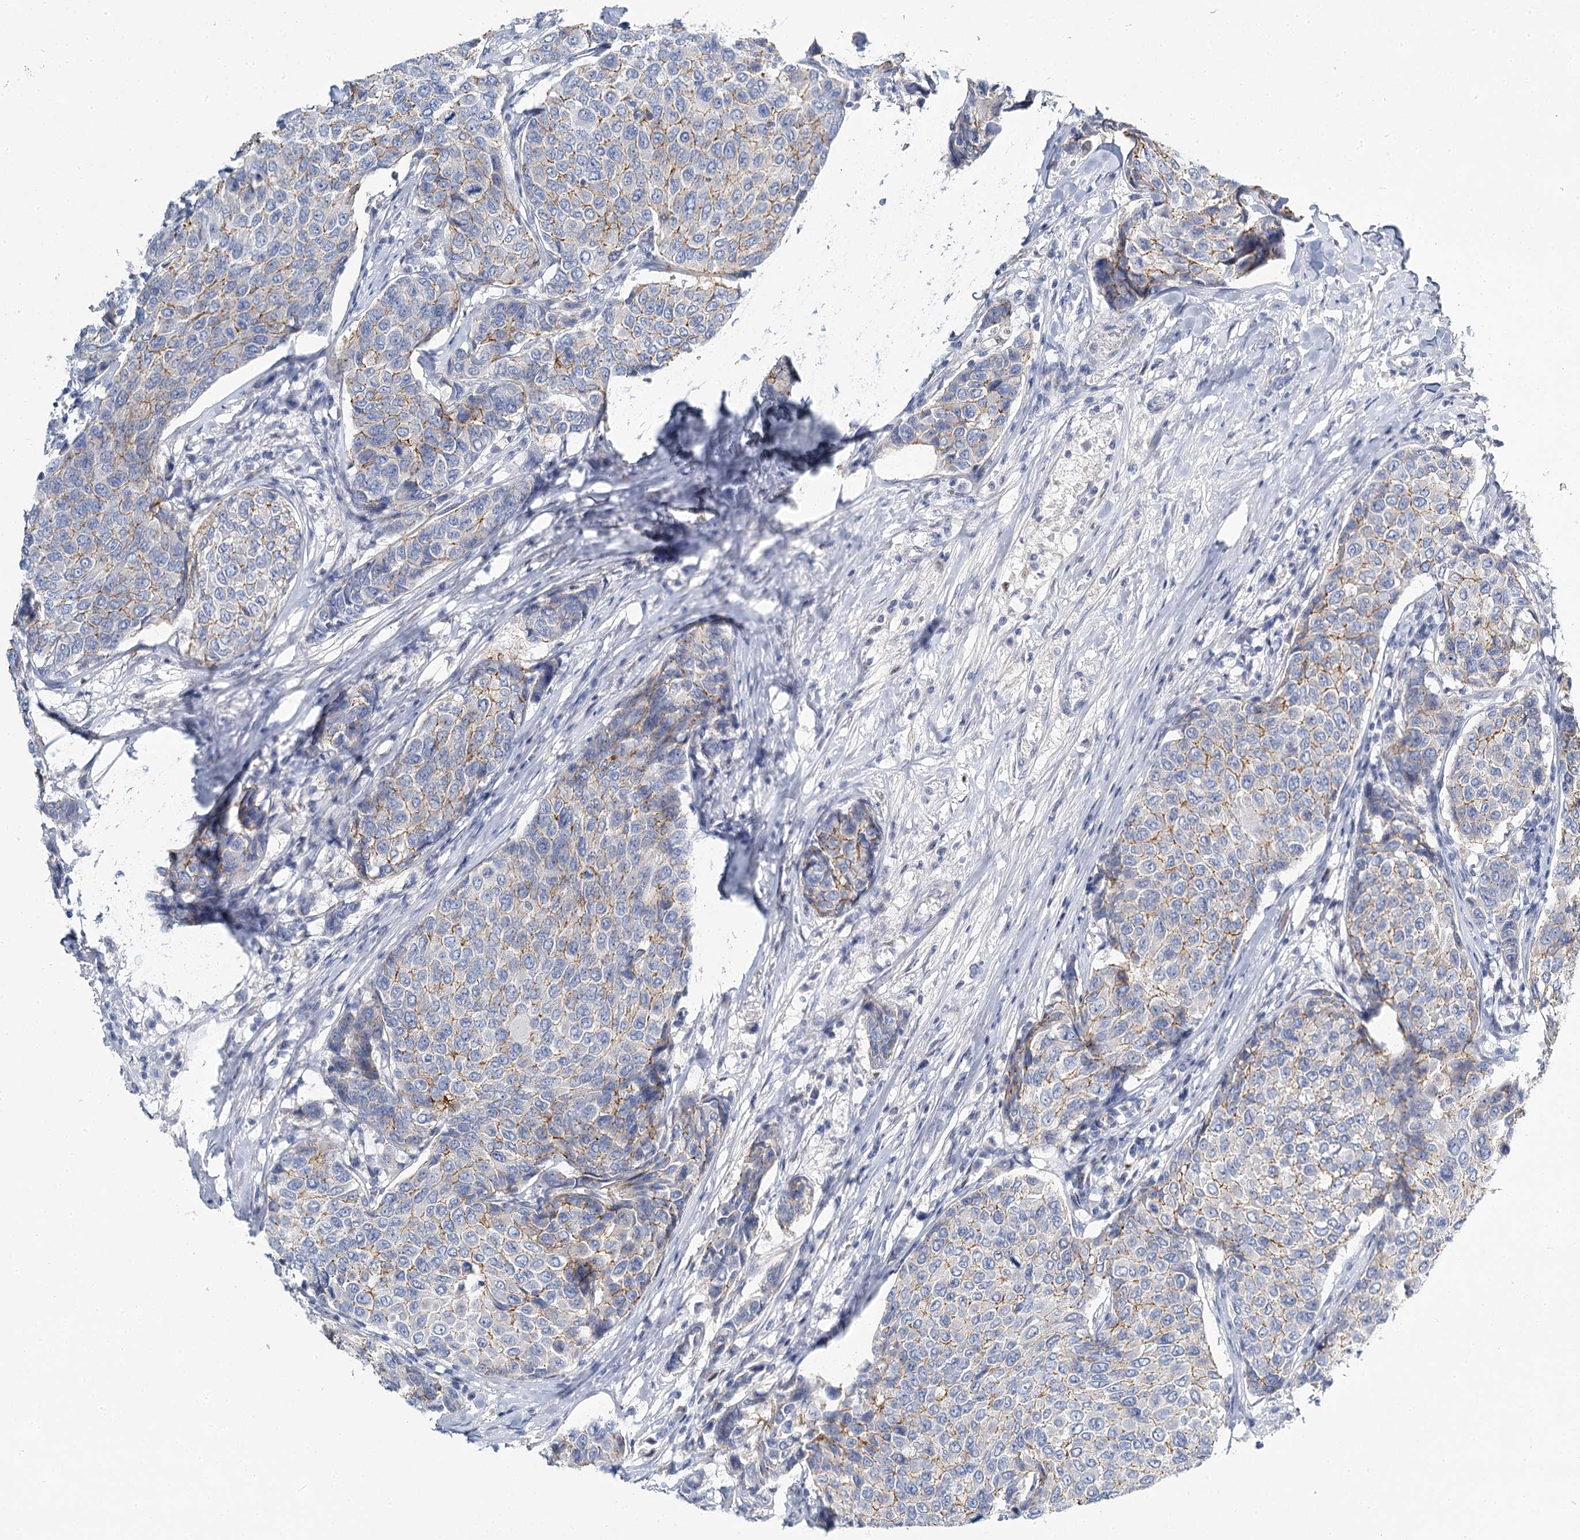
{"staining": {"intensity": "negative", "quantity": "none", "location": "none"}, "tissue": "breast cancer", "cell_type": "Tumor cells", "image_type": "cancer", "snomed": [{"axis": "morphology", "description": "Duct carcinoma"}, {"axis": "topography", "description": "Breast"}], "caption": "Breast cancer stained for a protein using immunohistochemistry exhibits no expression tumor cells.", "gene": "IGSF3", "patient": {"sex": "female", "age": 55}}